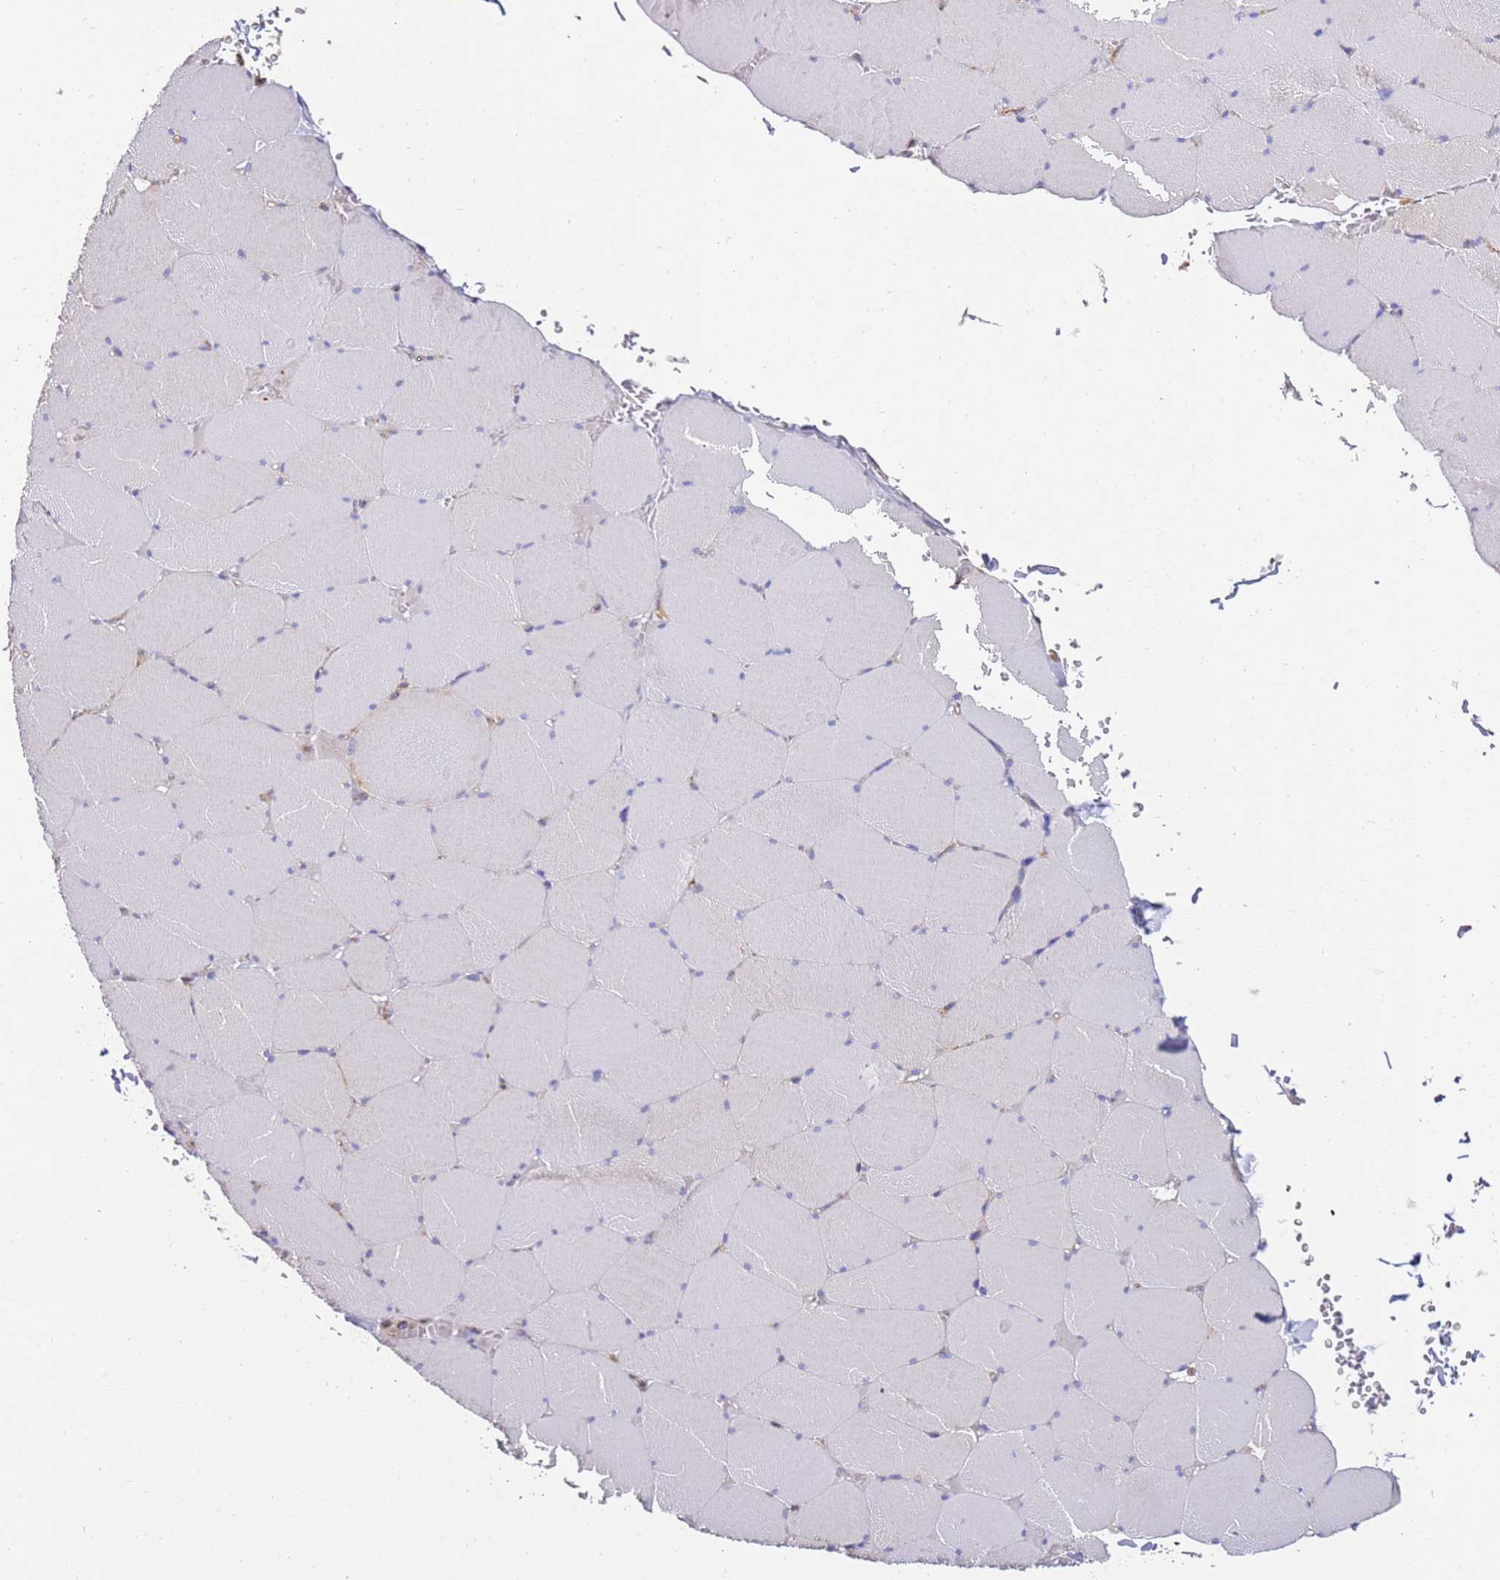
{"staining": {"intensity": "weak", "quantity": "<25%", "location": "cytoplasmic/membranous"}, "tissue": "skeletal muscle", "cell_type": "Myocytes", "image_type": "normal", "snomed": [{"axis": "morphology", "description": "Normal tissue, NOS"}, {"axis": "topography", "description": "Skeletal muscle"}, {"axis": "topography", "description": "Head-Neck"}], "caption": "Image shows no significant protein expression in myocytes of unremarkable skeletal muscle.", "gene": "MRPL20", "patient": {"sex": "male", "age": 66}}